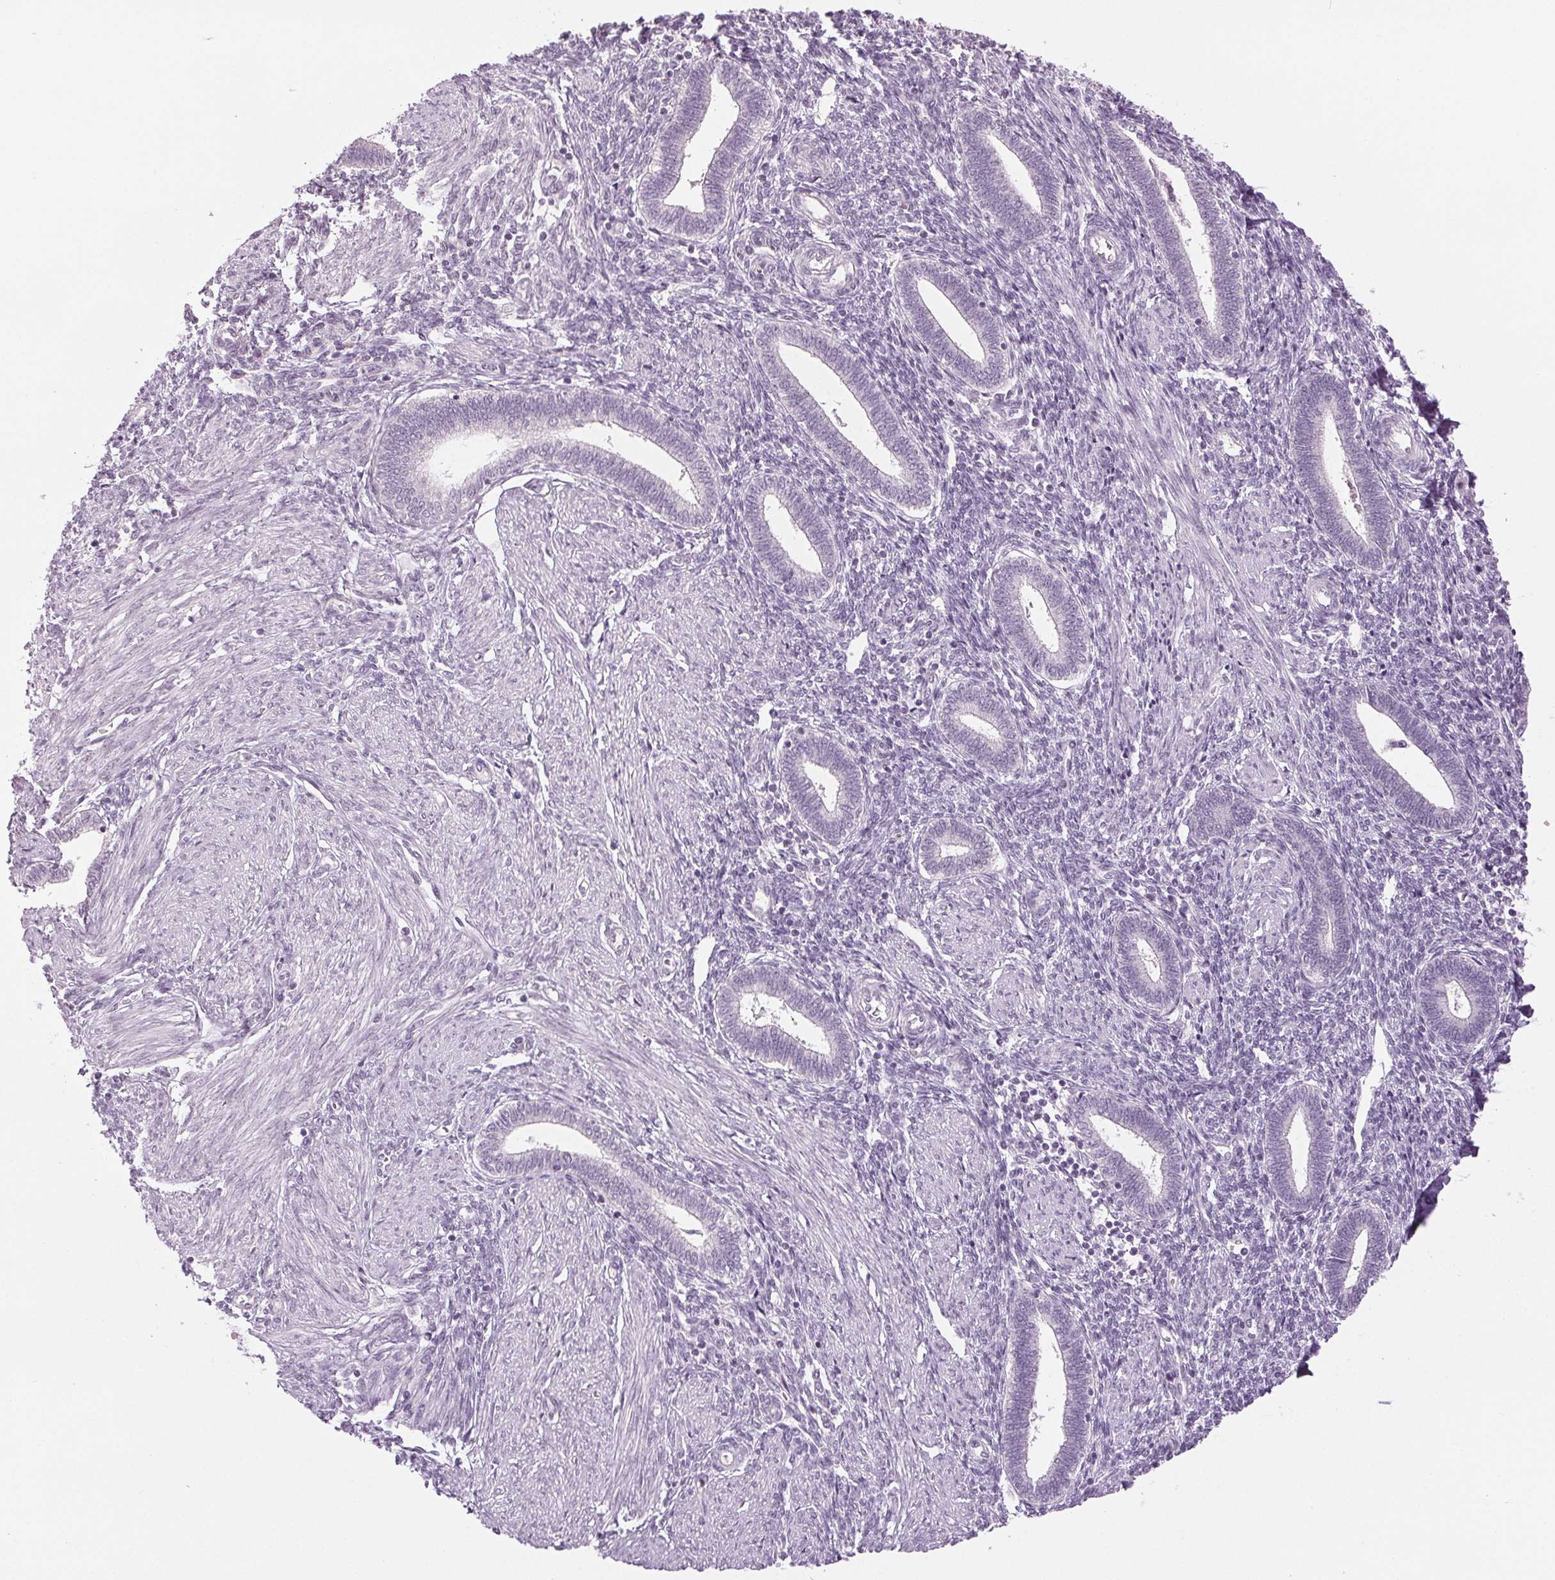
{"staining": {"intensity": "negative", "quantity": "none", "location": "none"}, "tissue": "endometrium", "cell_type": "Cells in endometrial stroma", "image_type": "normal", "snomed": [{"axis": "morphology", "description": "Normal tissue, NOS"}, {"axis": "topography", "description": "Endometrium"}], "caption": "High power microscopy histopathology image of an immunohistochemistry histopathology image of benign endometrium, revealing no significant expression in cells in endometrial stroma.", "gene": "DNAJC6", "patient": {"sex": "female", "age": 42}}